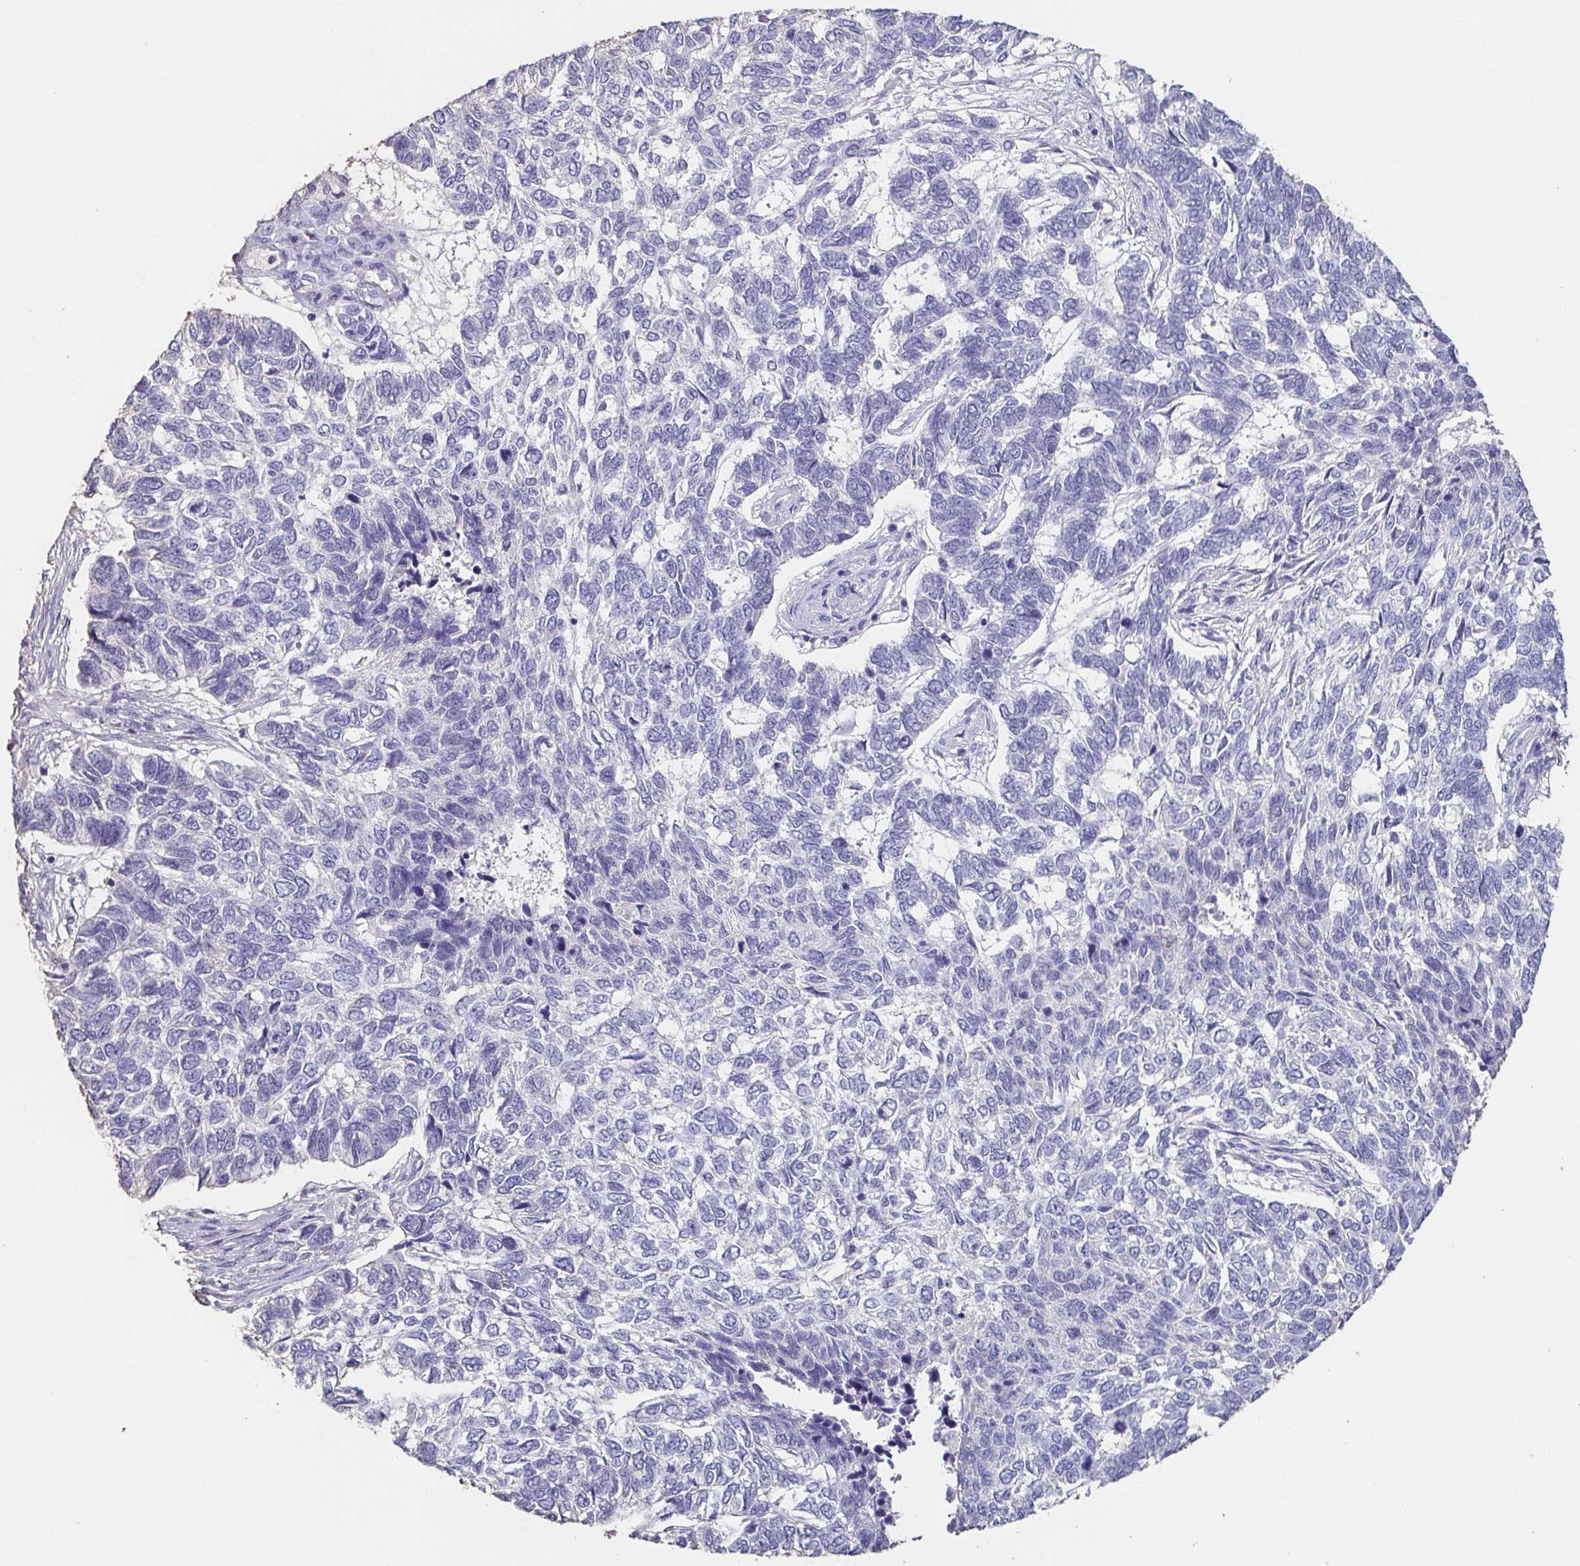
{"staining": {"intensity": "negative", "quantity": "none", "location": "none"}, "tissue": "skin cancer", "cell_type": "Tumor cells", "image_type": "cancer", "snomed": [{"axis": "morphology", "description": "Basal cell carcinoma"}, {"axis": "topography", "description": "Skin"}], "caption": "Immunohistochemistry (IHC) histopathology image of basal cell carcinoma (skin) stained for a protein (brown), which exhibits no staining in tumor cells. The staining was performed using DAB to visualize the protein expression in brown, while the nuclei were stained in blue with hematoxylin (Magnification: 20x).", "gene": "BPIFA2", "patient": {"sex": "female", "age": 65}}